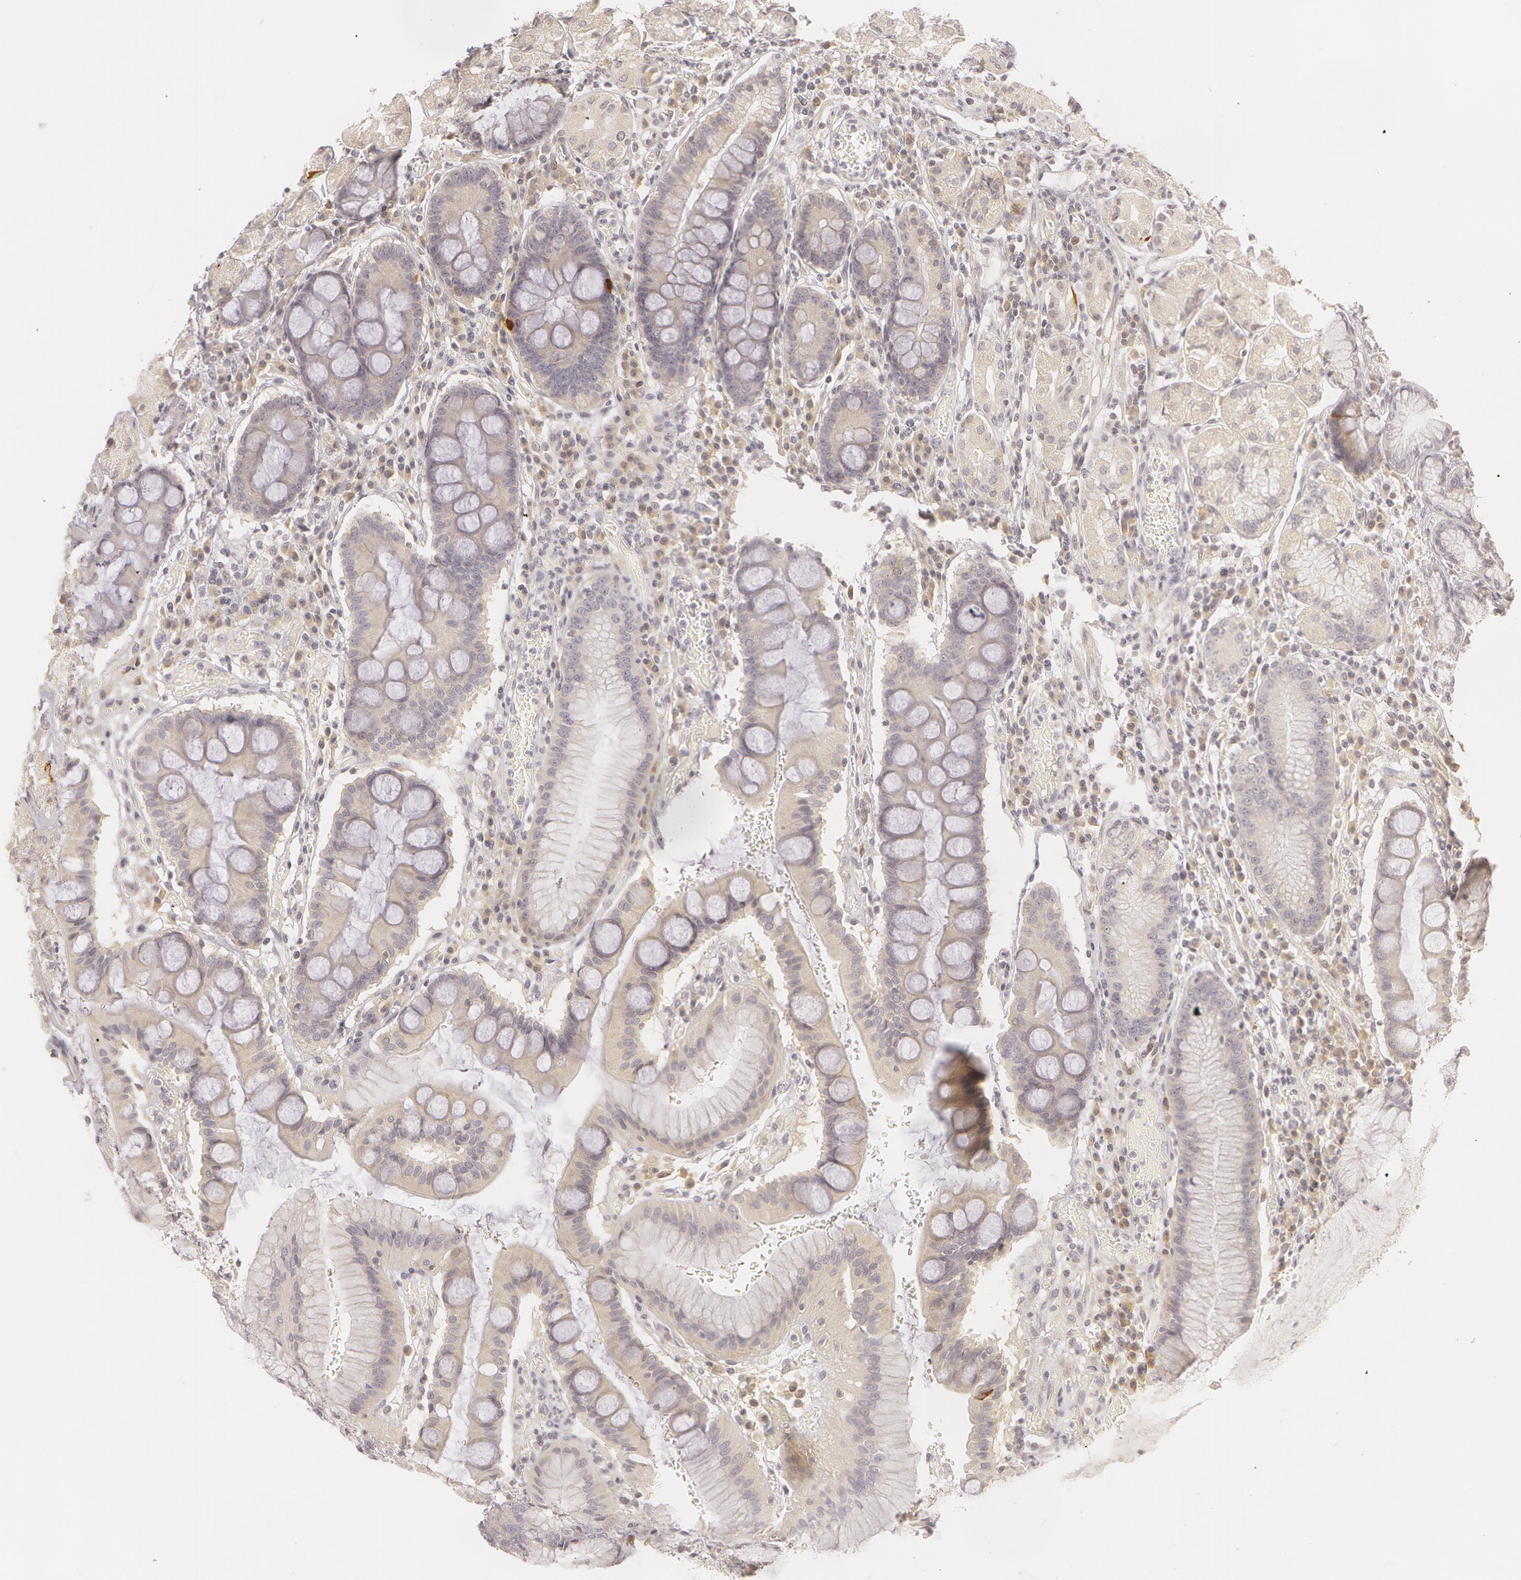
{"staining": {"intensity": "weak", "quantity": "<25%", "location": "cytoplasmic/membranous"}, "tissue": "stomach", "cell_type": "Glandular cells", "image_type": "normal", "snomed": [{"axis": "morphology", "description": "Normal tissue, NOS"}, {"axis": "topography", "description": "Stomach, lower"}], "caption": "Immunohistochemistry of unremarkable stomach exhibits no expression in glandular cells.", "gene": "RALGAPA1", "patient": {"sex": "female", "age": 73}}